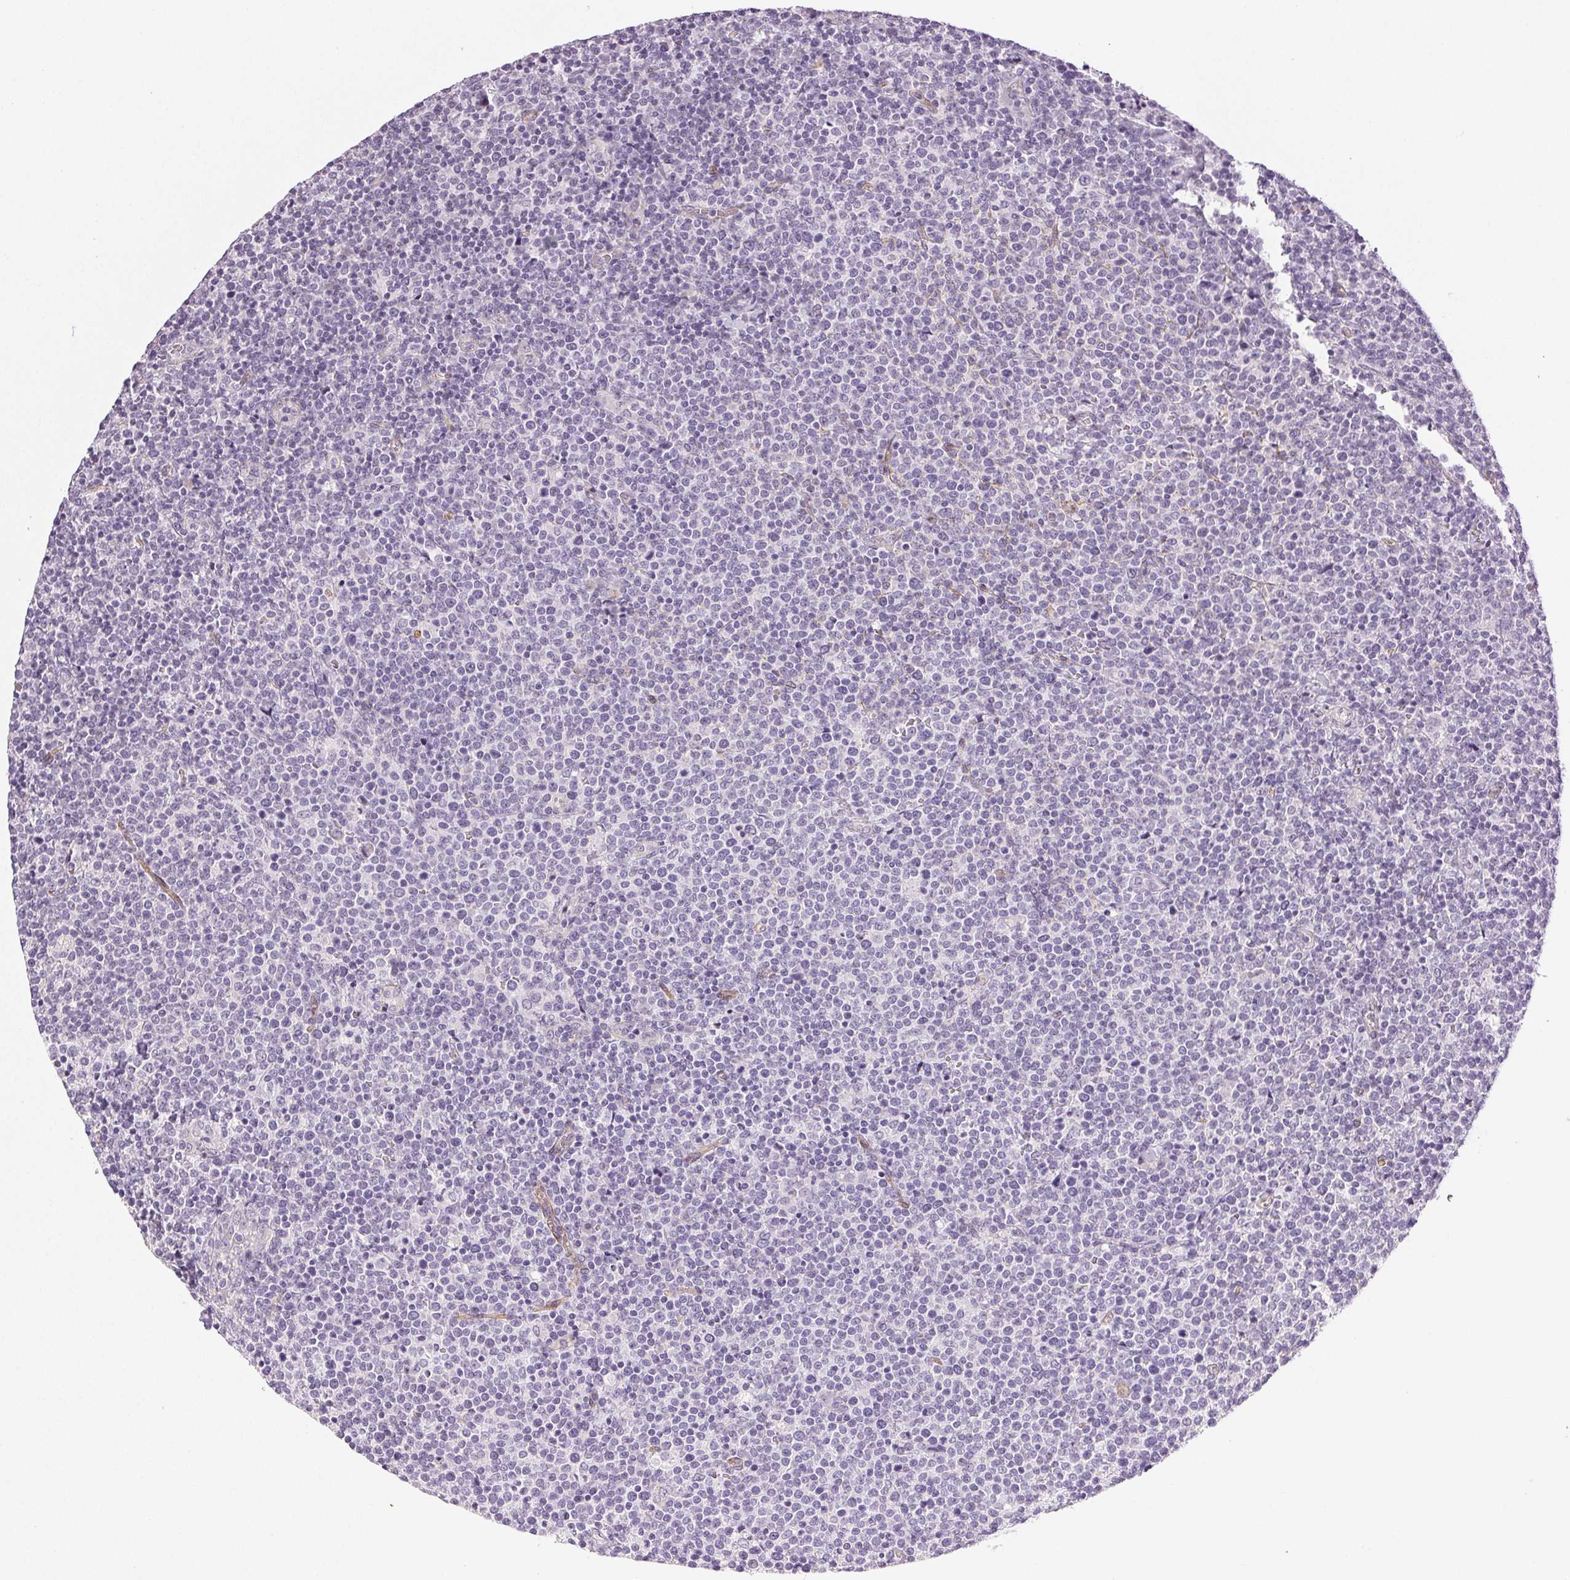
{"staining": {"intensity": "negative", "quantity": "none", "location": "none"}, "tissue": "lymphoma", "cell_type": "Tumor cells", "image_type": "cancer", "snomed": [{"axis": "morphology", "description": "Malignant lymphoma, non-Hodgkin's type, High grade"}, {"axis": "topography", "description": "Lymph node"}], "caption": "The IHC image has no significant staining in tumor cells of malignant lymphoma, non-Hodgkin's type (high-grade) tissue.", "gene": "PLCB1", "patient": {"sex": "male", "age": 61}}